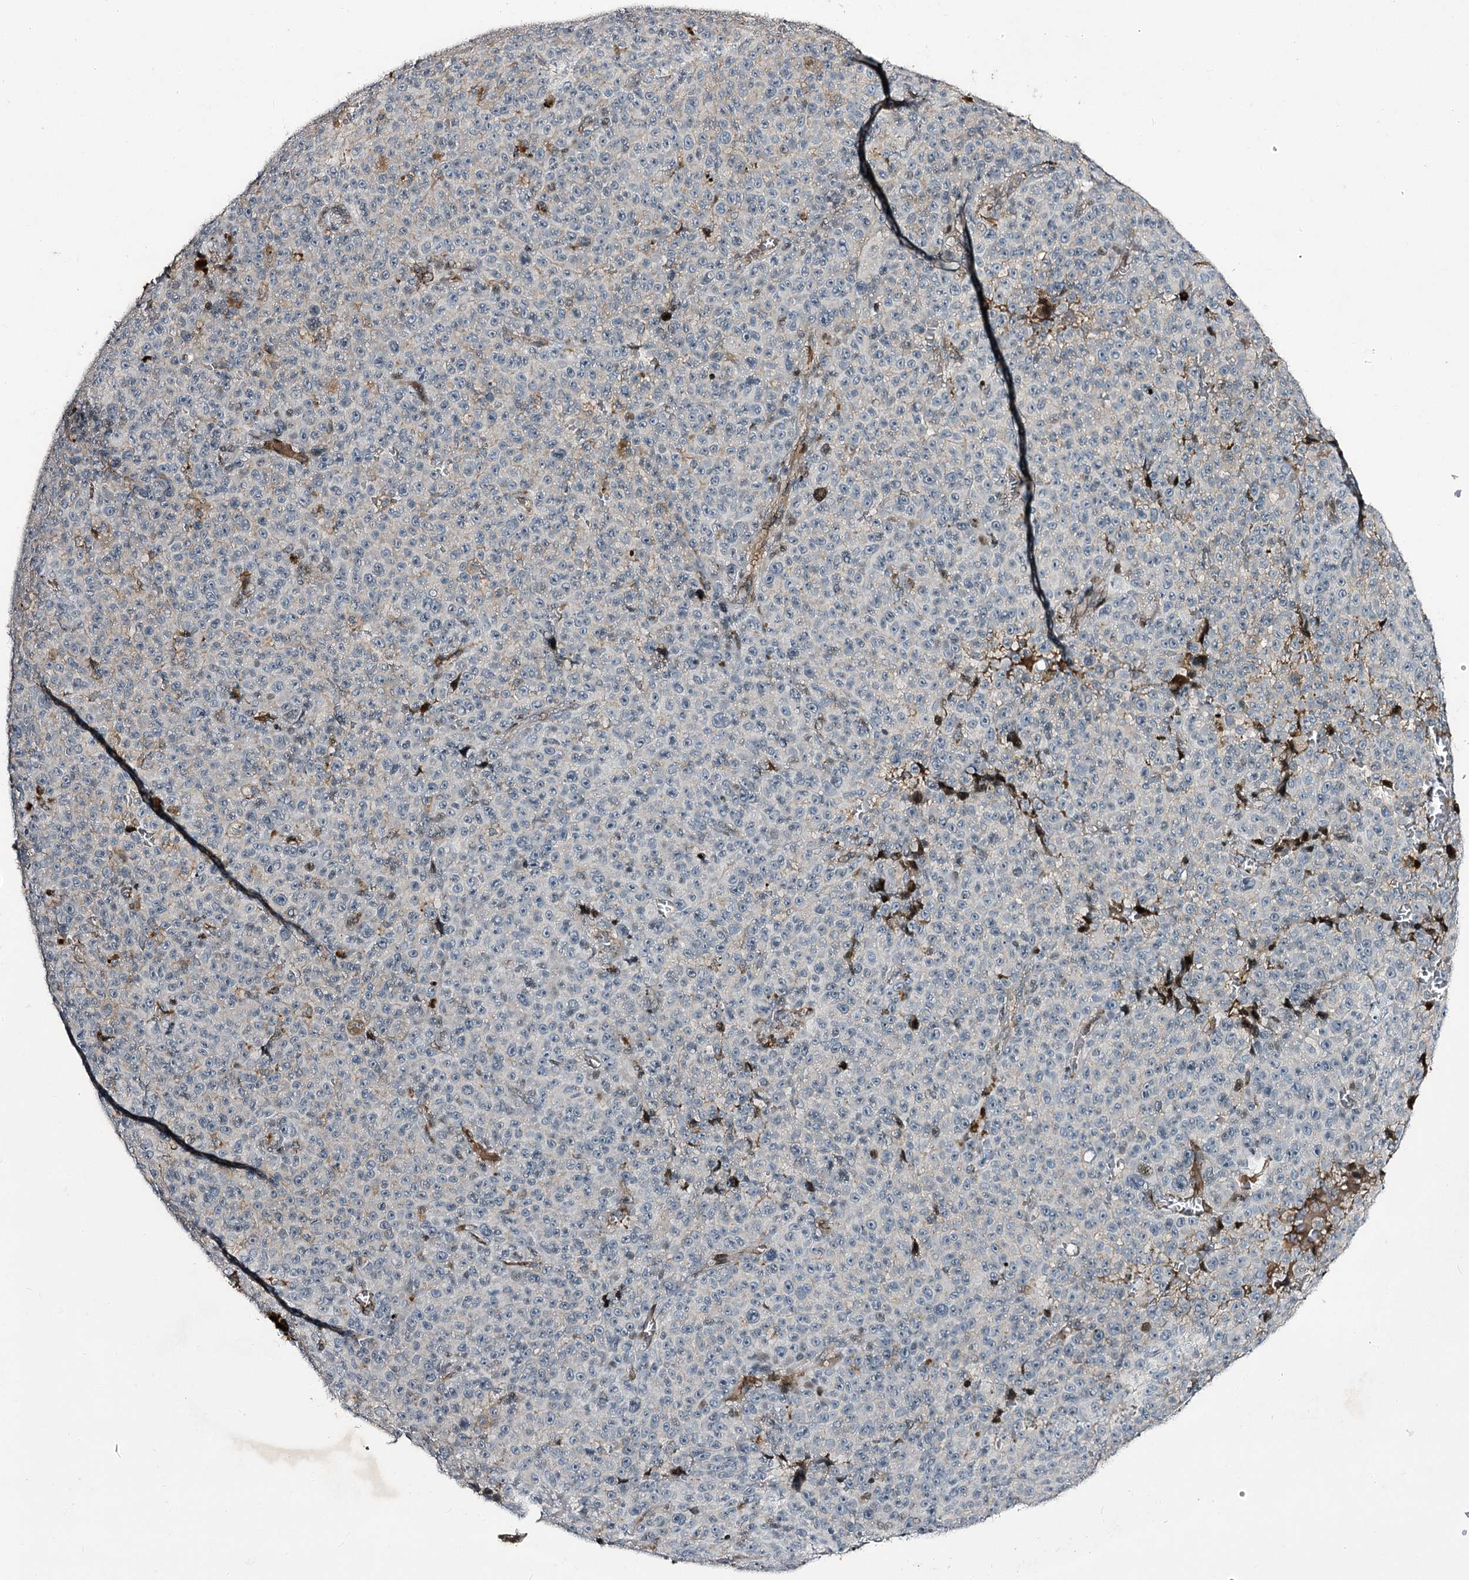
{"staining": {"intensity": "negative", "quantity": "none", "location": "none"}, "tissue": "melanoma", "cell_type": "Tumor cells", "image_type": "cancer", "snomed": [{"axis": "morphology", "description": "Malignant melanoma, NOS"}, {"axis": "topography", "description": "Skin"}], "caption": "Immunohistochemistry (IHC) of malignant melanoma exhibits no expression in tumor cells.", "gene": "ITFG2", "patient": {"sex": "female", "age": 82}}